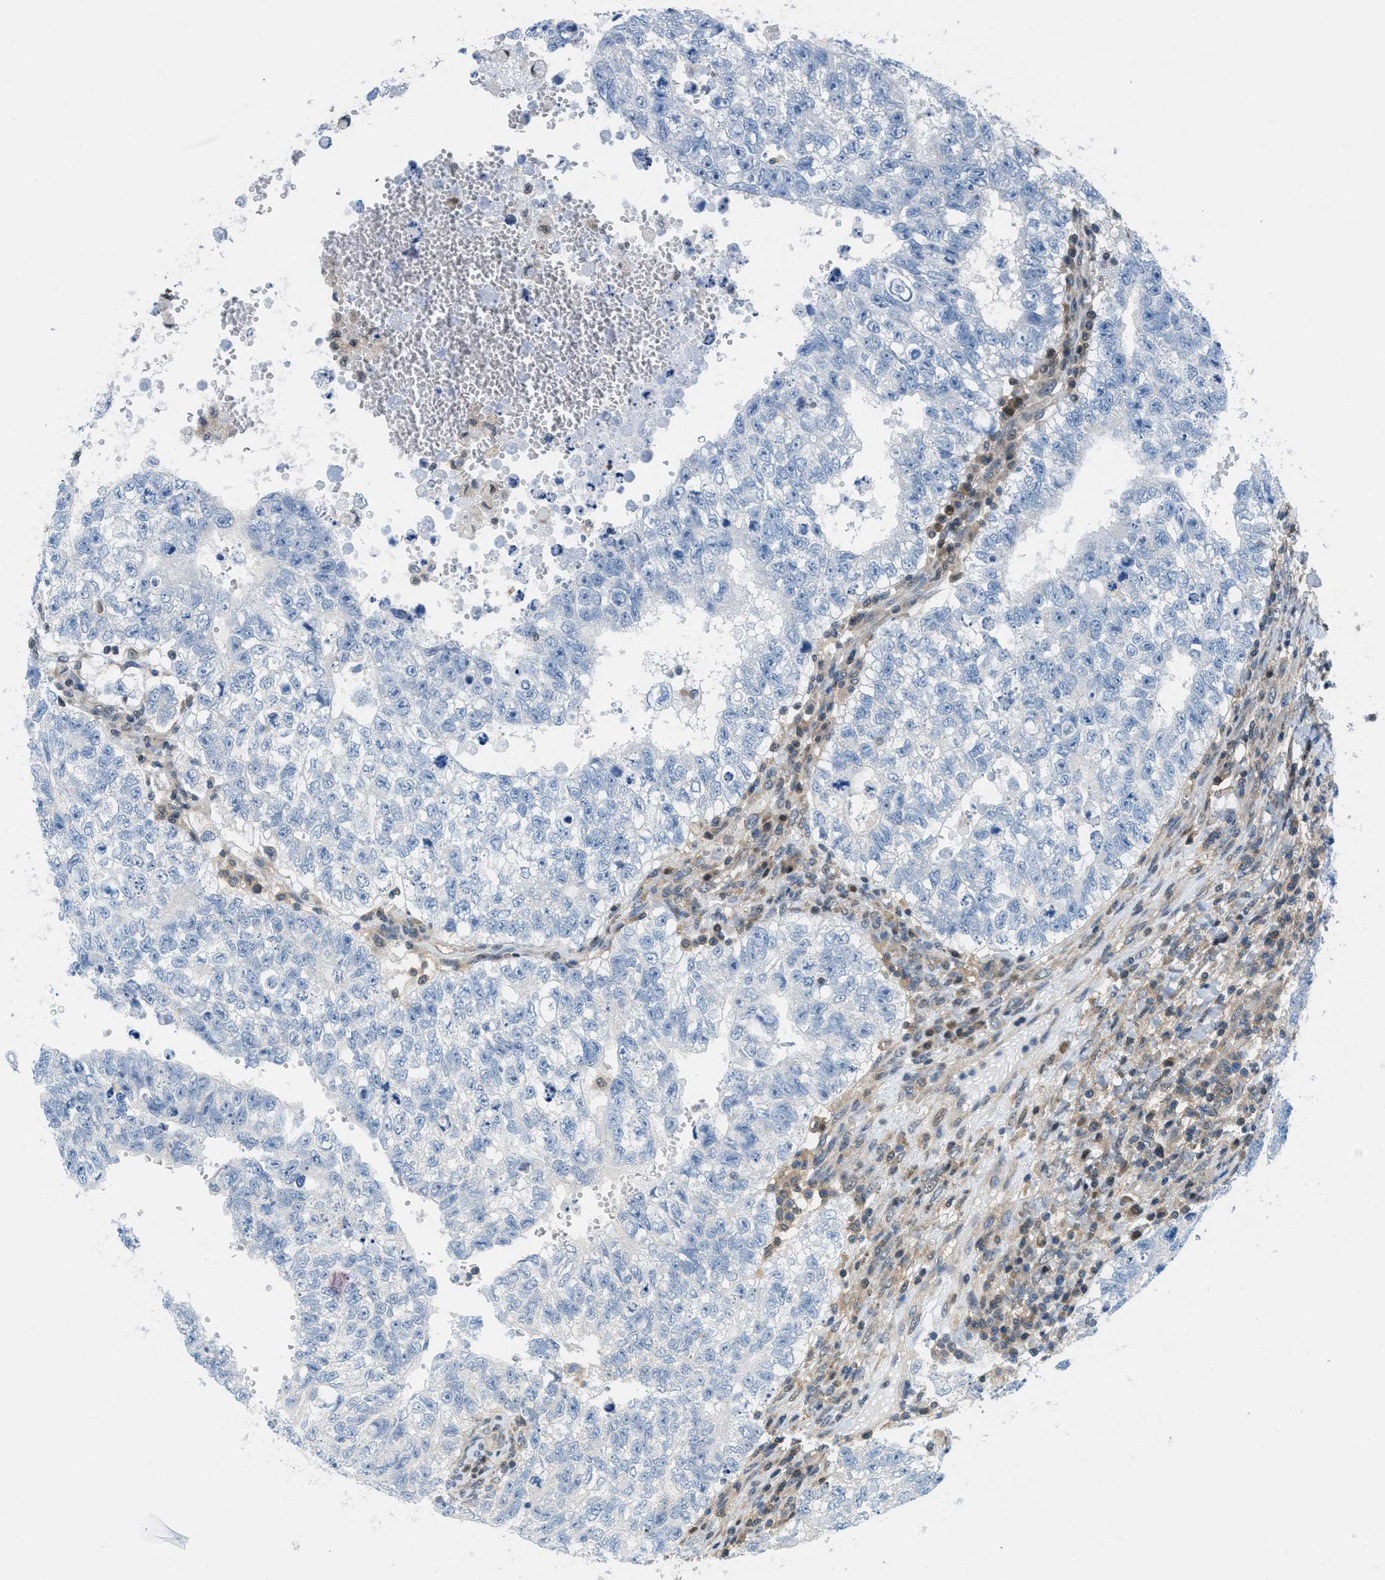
{"staining": {"intensity": "negative", "quantity": "none", "location": "none"}, "tissue": "testis cancer", "cell_type": "Tumor cells", "image_type": "cancer", "snomed": [{"axis": "morphology", "description": "Seminoma, NOS"}, {"axis": "morphology", "description": "Carcinoma, Embryonal, NOS"}, {"axis": "topography", "description": "Testis"}], "caption": "This is an IHC photomicrograph of human seminoma (testis). There is no positivity in tumor cells.", "gene": "PIP5K1C", "patient": {"sex": "male", "age": 38}}